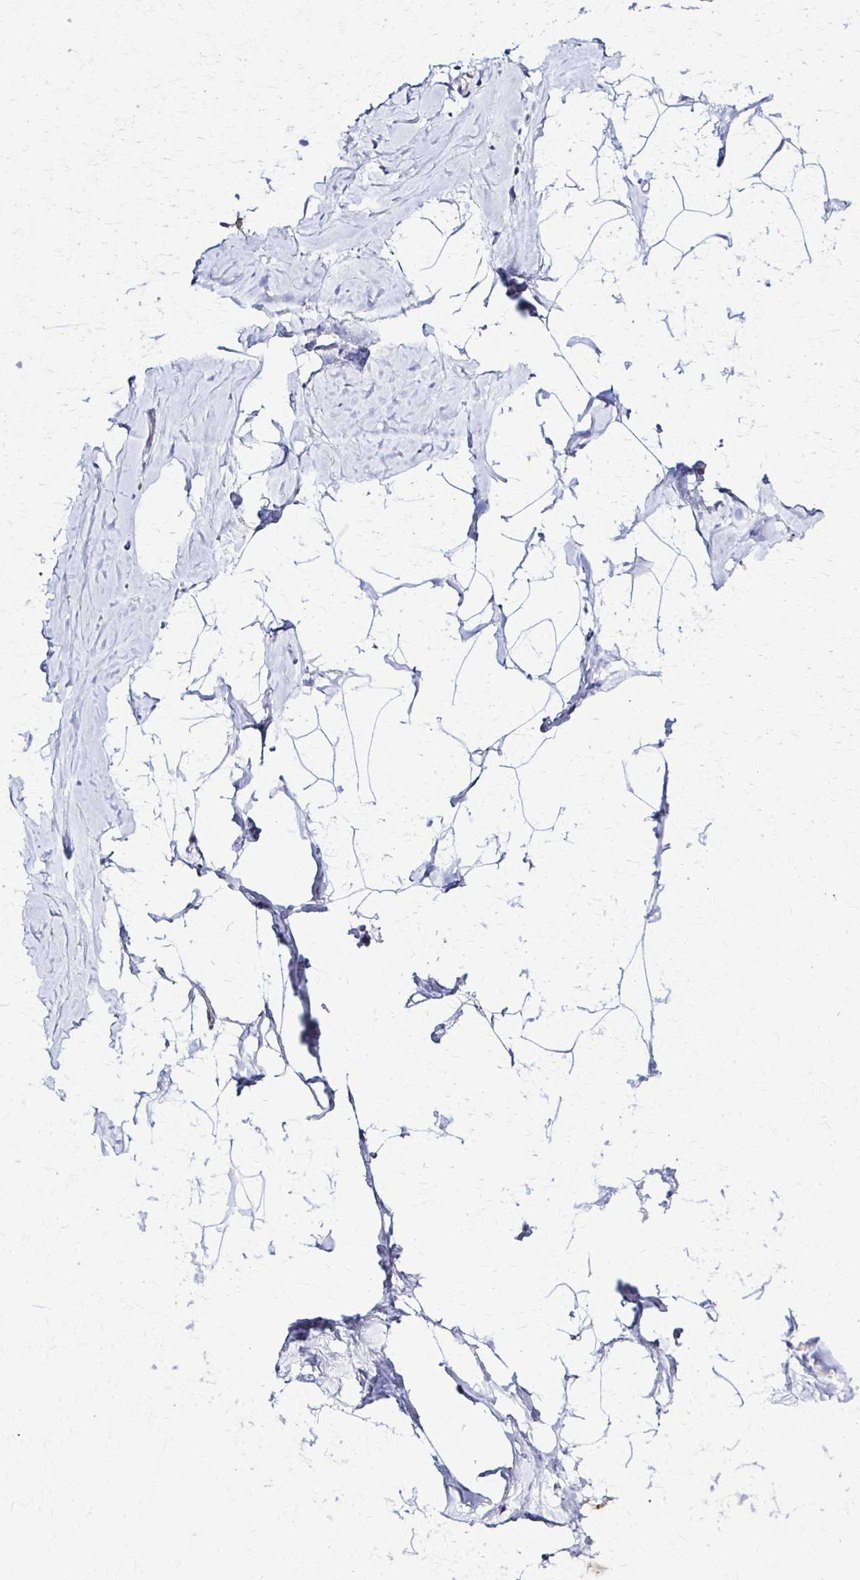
{"staining": {"intensity": "negative", "quantity": "none", "location": "none"}, "tissue": "breast", "cell_type": "Adipocytes", "image_type": "normal", "snomed": [{"axis": "morphology", "description": "Normal tissue, NOS"}, {"axis": "topography", "description": "Breast"}], "caption": "This is an immunohistochemistry (IHC) histopathology image of benign breast. There is no expression in adipocytes.", "gene": "RHOBTB2", "patient": {"sex": "female", "age": 32}}